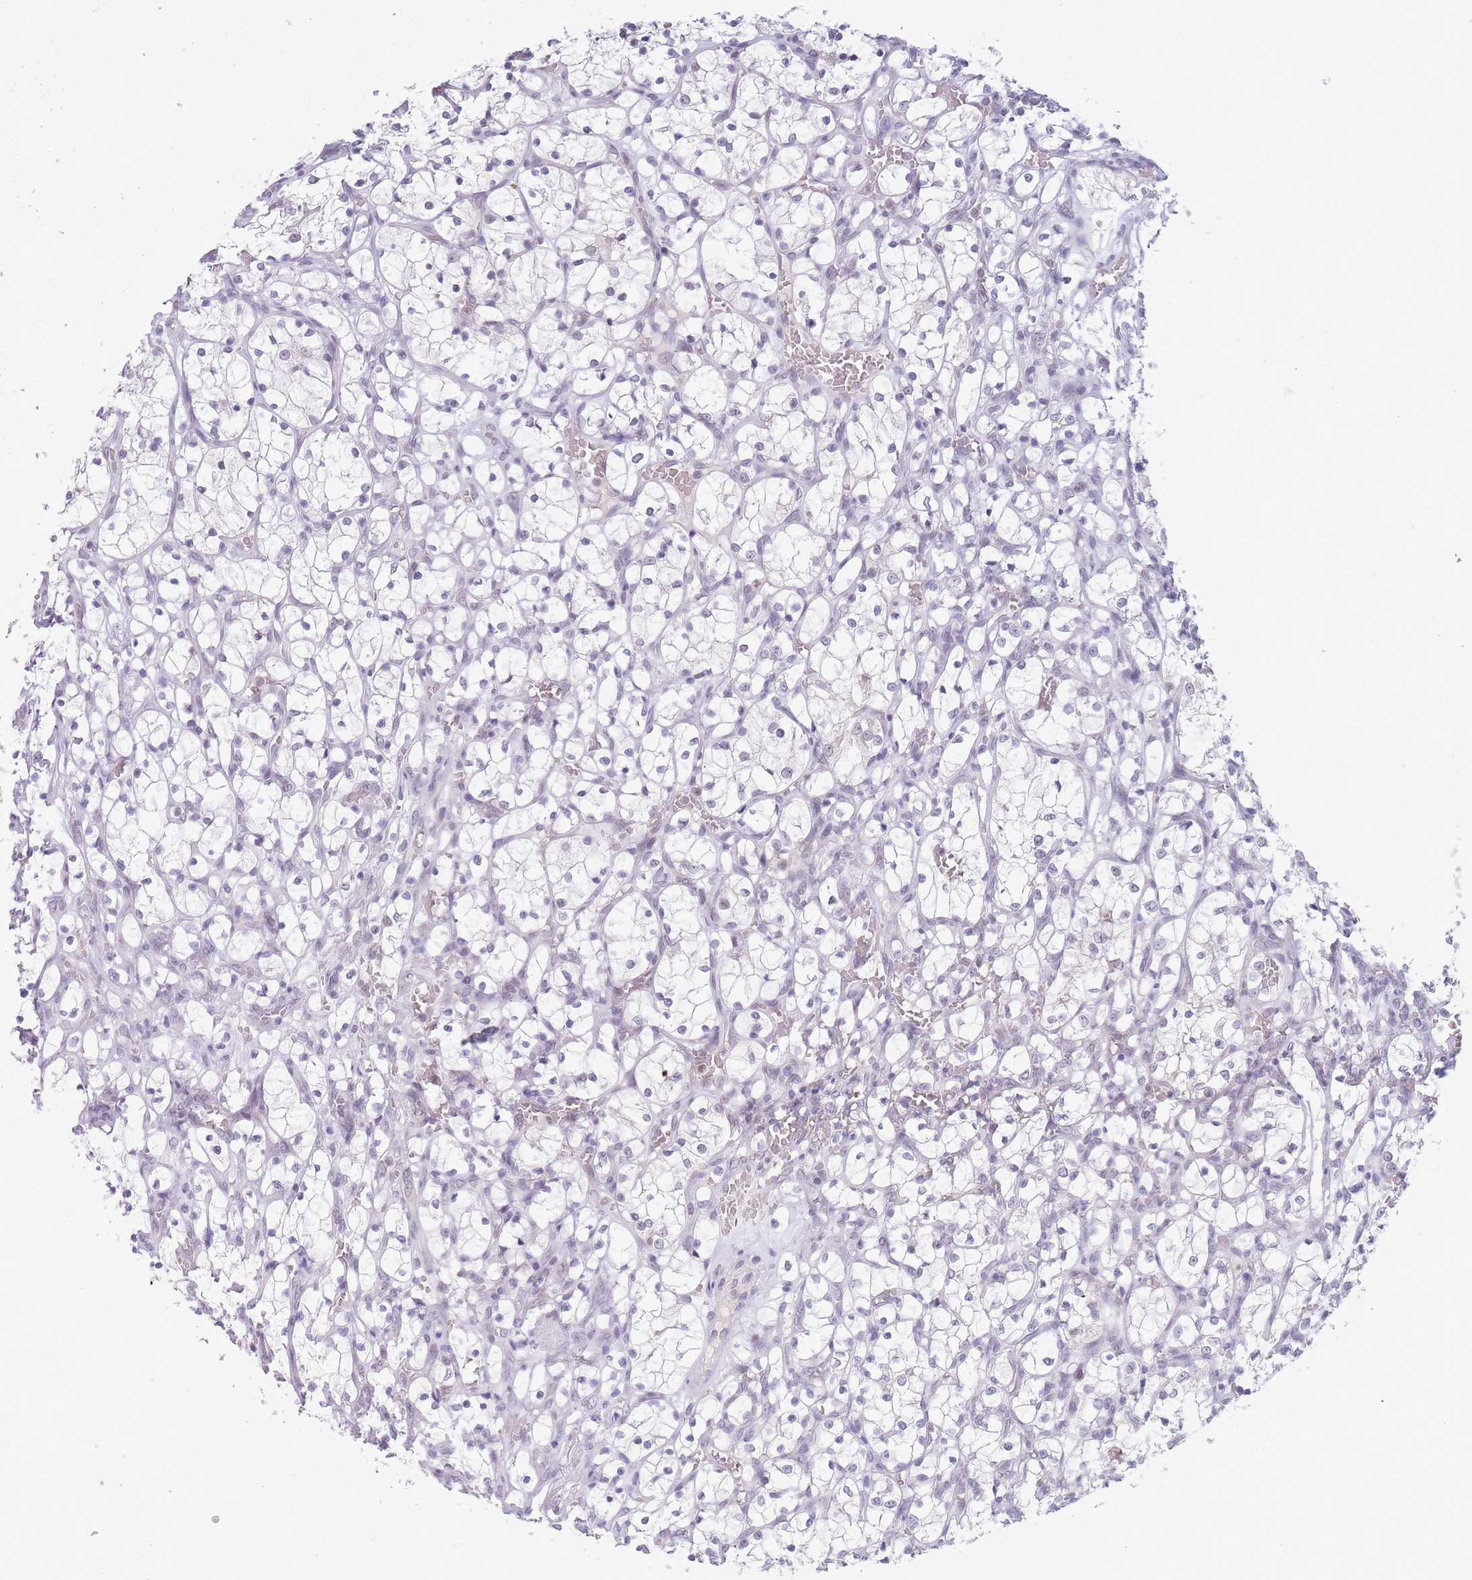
{"staining": {"intensity": "negative", "quantity": "none", "location": "none"}, "tissue": "renal cancer", "cell_type": "Tumor cells", "image_type": "cancer", "snomed": [{"axis": "morphology", "description": "Adenocarcinoma, NOS"}, {"axis": "topography", "description": "Kidney"}], "caption": "High power microscopy micrograph of an immunohistochemistry micrograph of renal adenocarcinoma, revealing no significant expression in tumor cells. (DAB IHC visualized using brightfield microscopy, high magnification).", "gene": "ARID3B", "patient": {"sex": "female", "age": 69}}